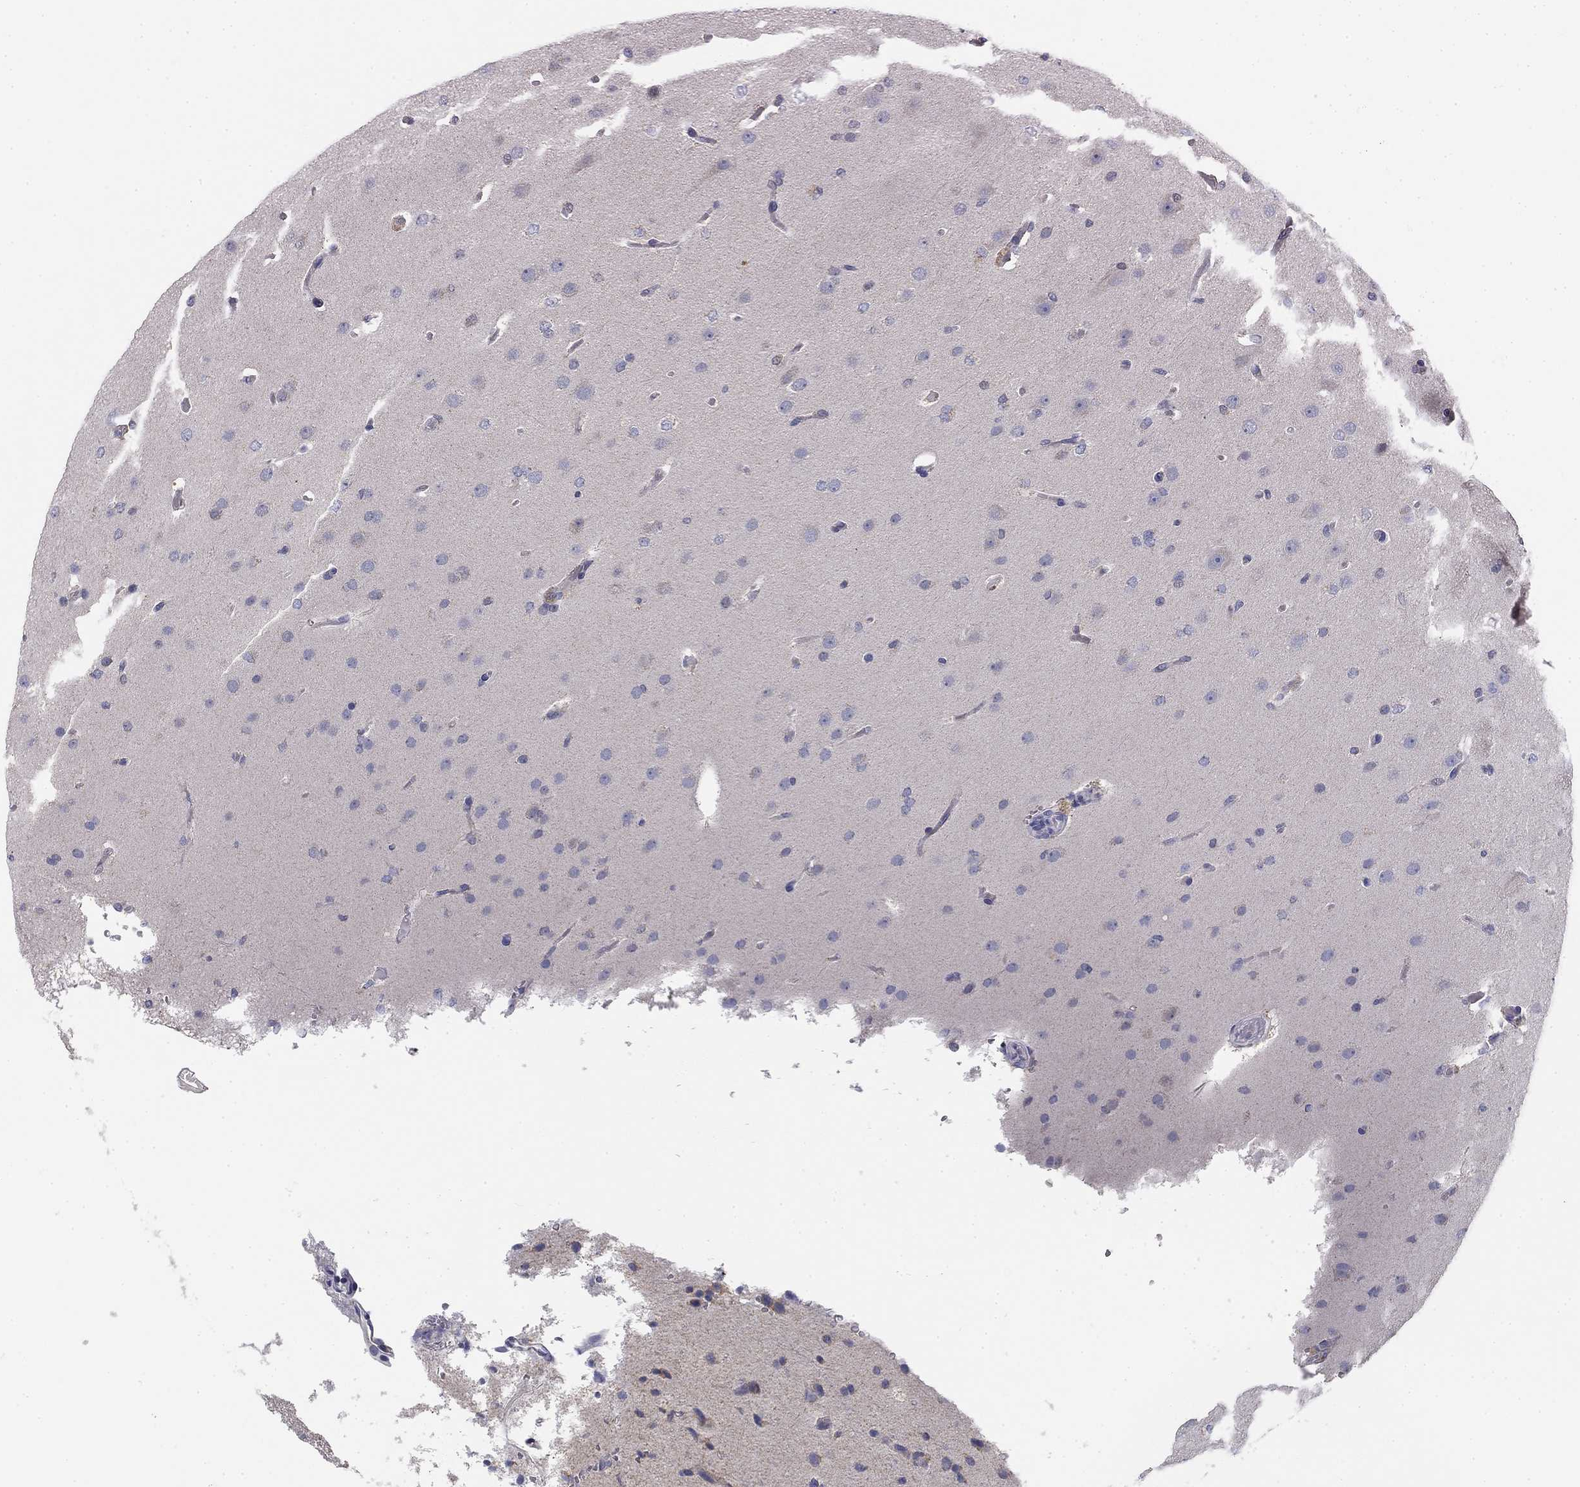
{"staining": {"intensity": "negative", "quantity": "none", "location": "none"}, "tissue": "glioma", "cell_type": "Tumor cells", "image_type": "cancer", "snomed": [{"axis": "morphology", "description": "Glioma, malignant, Low grade"}, {"axis": "topography", "description": "Brain"}], "caption": "Tumor cells show no significant staining in glioma.", "gene": "SLC2A9", "patient": {"sex": "male", "age": 41}}